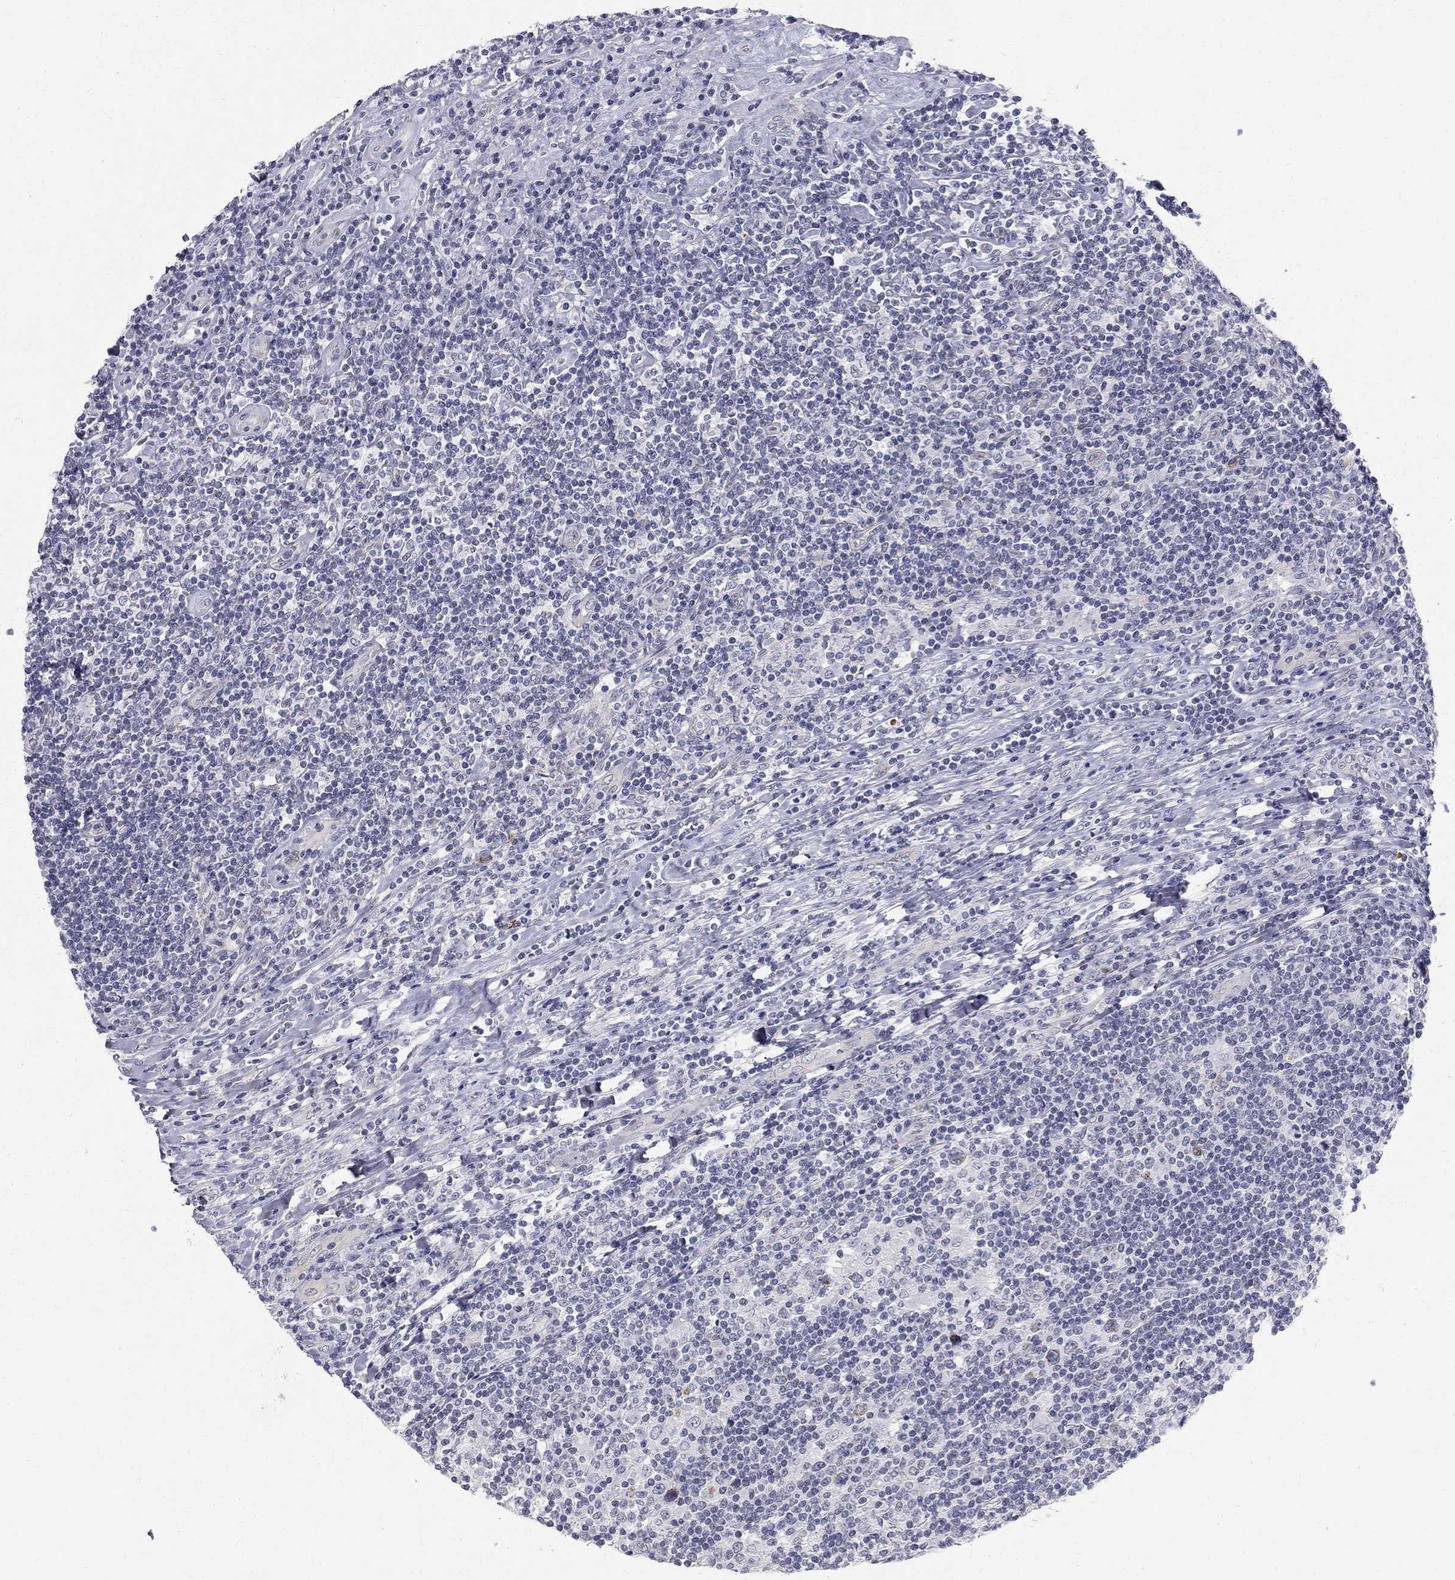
{"staining": {"intensity": "negative", "quantity": "none", "location": "none"}, "tissue": "lymphoma", "cell_type": "Tumor cells", "image_type": "cancer", "snomed": [{"axis": "morphology", "description": "Hodgkin's disease, NOS"}, {"axis": "topography", "description": "Lymph node"}], "caption": "Human lymphoma stained for a protein using immunohistochemistry displays no expression in tumor cells.", "gene": "CLIC6", "patient": {"sex": "male", "age": 40}}